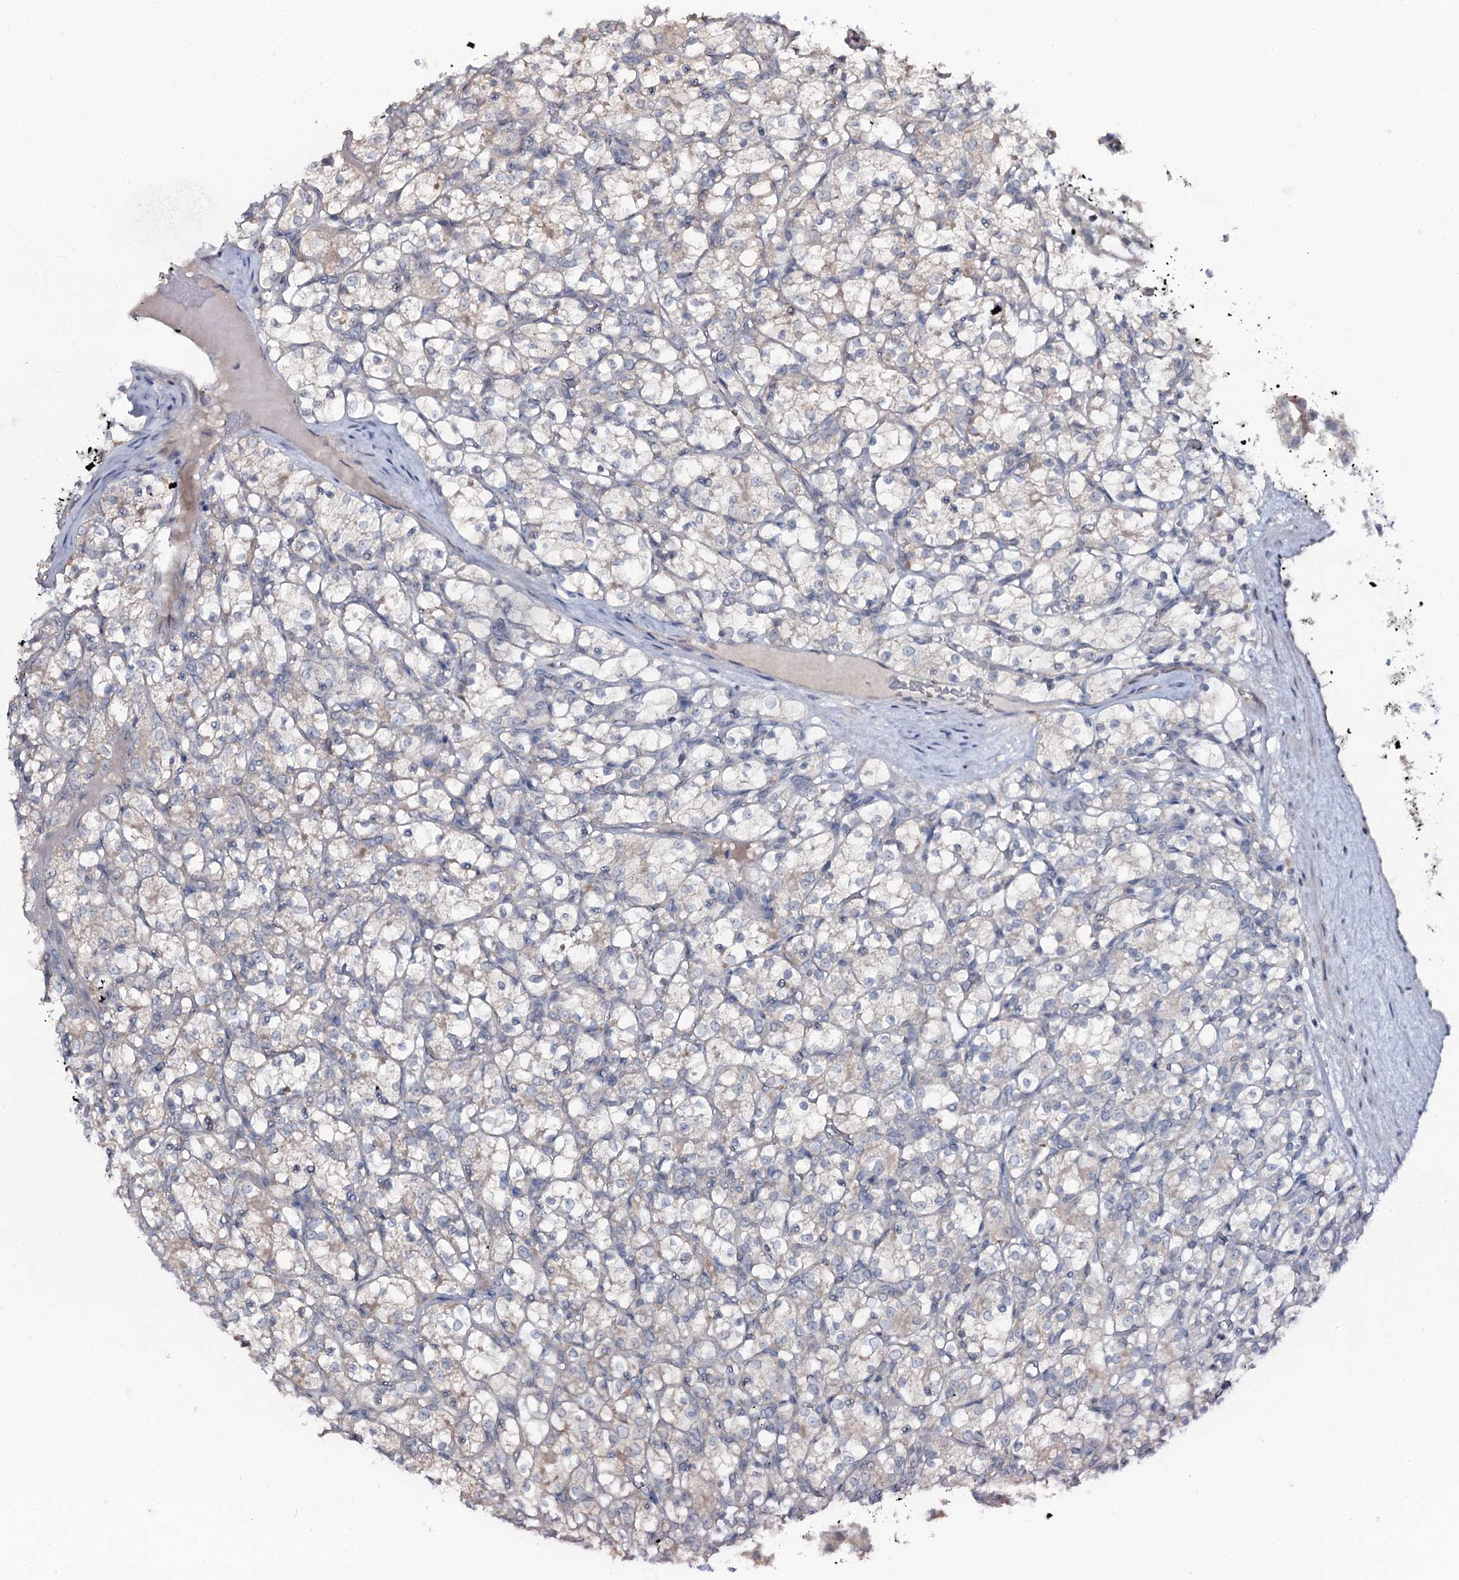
{"staining": {"intensity": "weak", "quantity": "<25%", "location": "cytoplasmic/membranous"}, "tissue": "renal cancer", "cell_type": "Tumor cells", "image_type": "cancer", "snomed": [{"axis": "morphology", "description": "Adenocarcinoma, NOS"}, {"axis": "topography", "description": "Kidney"}], "caption": "Human renal cancer stained for a protein using immunohistochemistry shows no positivity in tumor cells.", "gene": "SNAP23", "patient": {"sex": "female", "age": 69}}